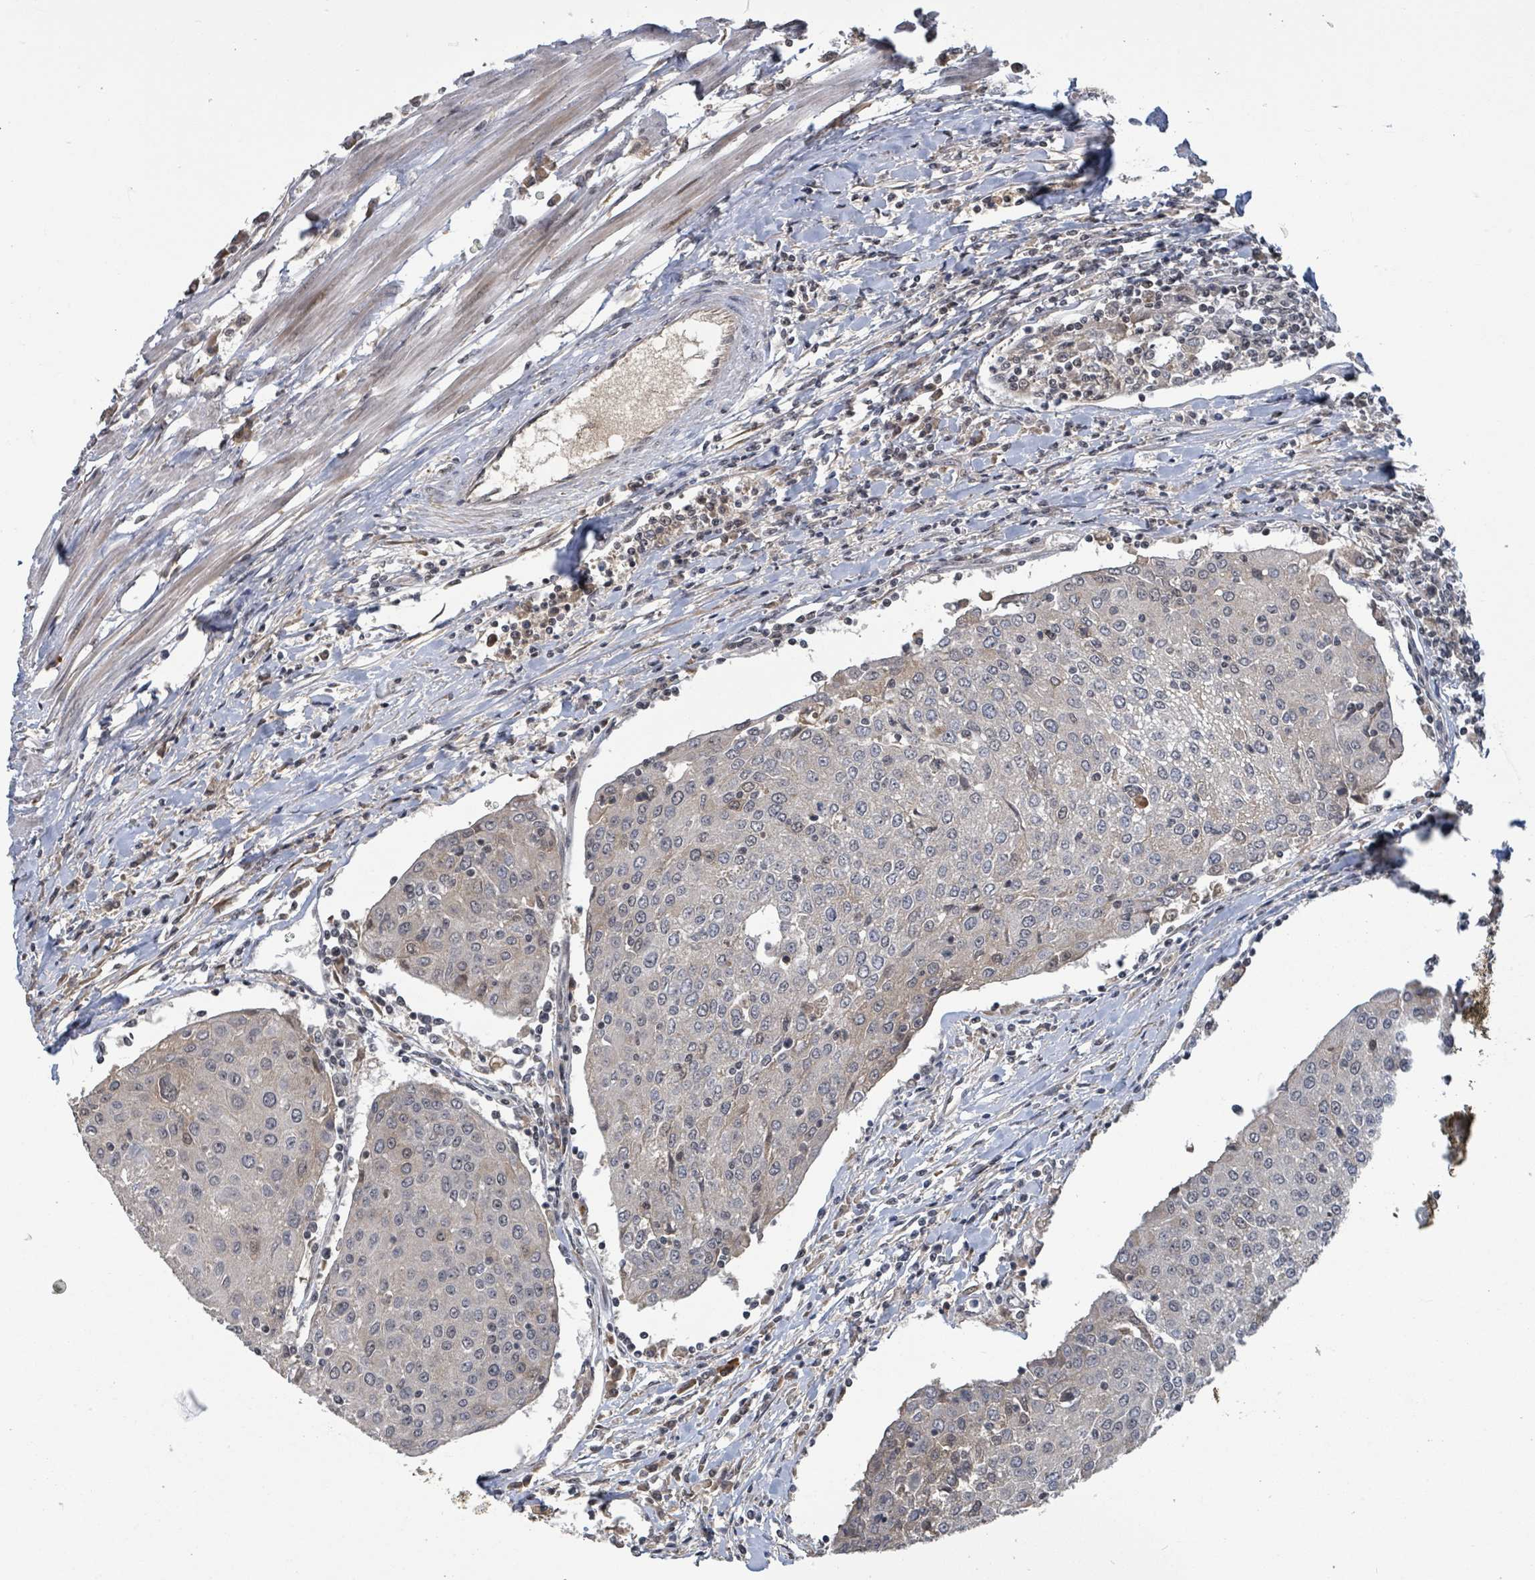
{"staining": {"intensity": "weak", "quantity": "<25%", "location": "cytoplasmic/membranous,nuclear"}, "tissue": "urothelial cancer", "cell_type": "Tumor cells", "image_type": "cancer", "snomed": [{"axis": "morphology", "description": "Urothelial carcinoma, High grade"}, {"axis": "topography", "description": "Urinary bladder"}], "caption": "A high-resolution histopathology image shows immunohistochemistry (IHC) staining of urothelial carcinoma (high-grade), which shows no significant expression in tumor cells.", "gene": "ZBTB14", "patient": {"sex": "female", "age": 85}}